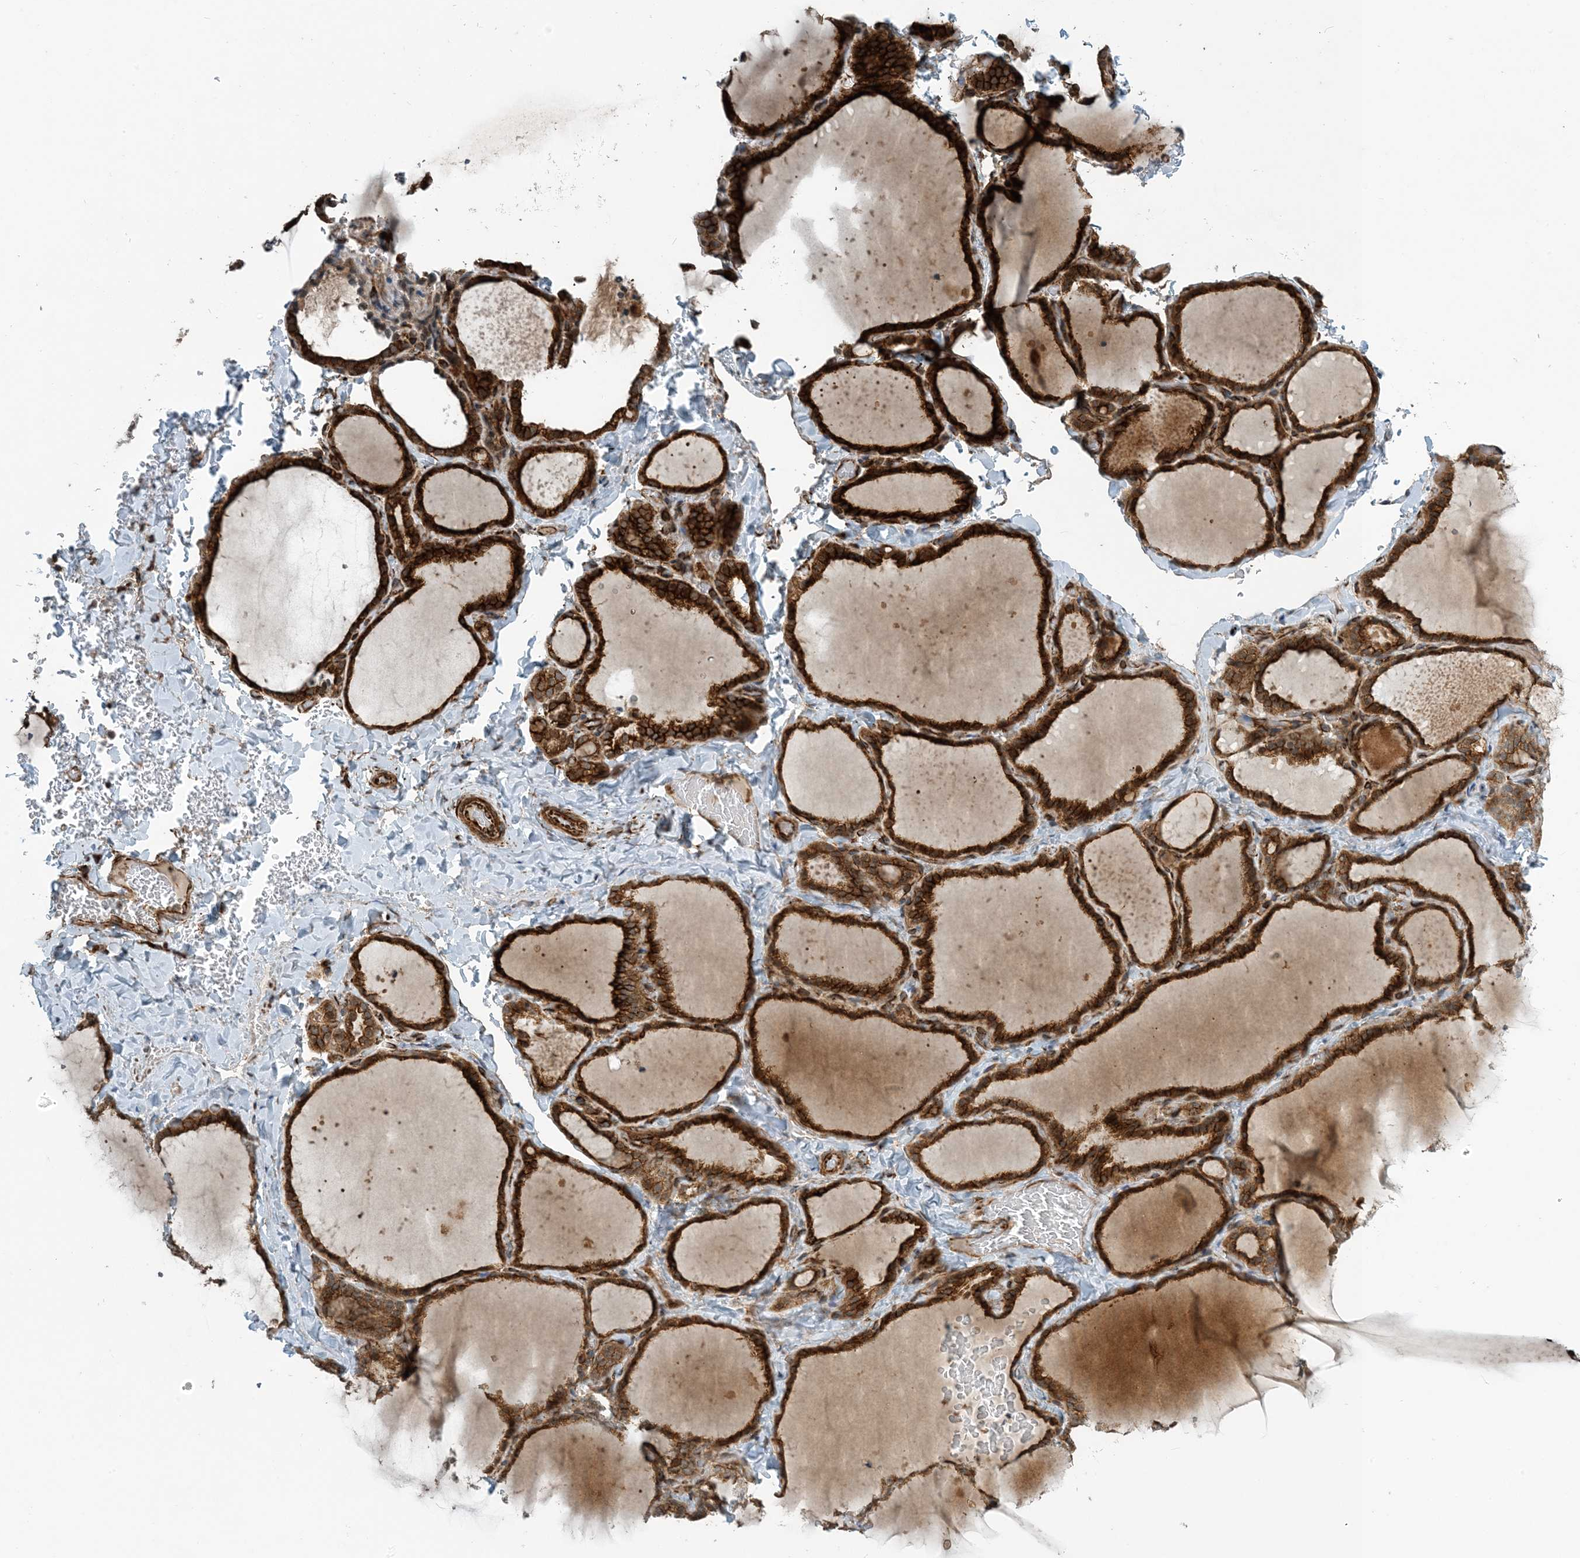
{"staining": {"intensity": "strong", "quantity": ">75%", "location": "cytoplasmic/membranous"}, "tissue": "thyroid gland", "cell_type": "Glandular cells", "image_type": "normal", "snomed": [{"axis": "morphology", "description": "Normal tissue, NOS"}, {"axis": "topography", "description": "Thyroid gland"}], "caption": "About >75% of glandular cells in unremarkable thyroid gland show strong cytoplasmic/membranous protein positivity as visualized by brown immunohistochemical staining.", "gene": "ZBTB3", "patient": {"sex": "female", "age": 22}}